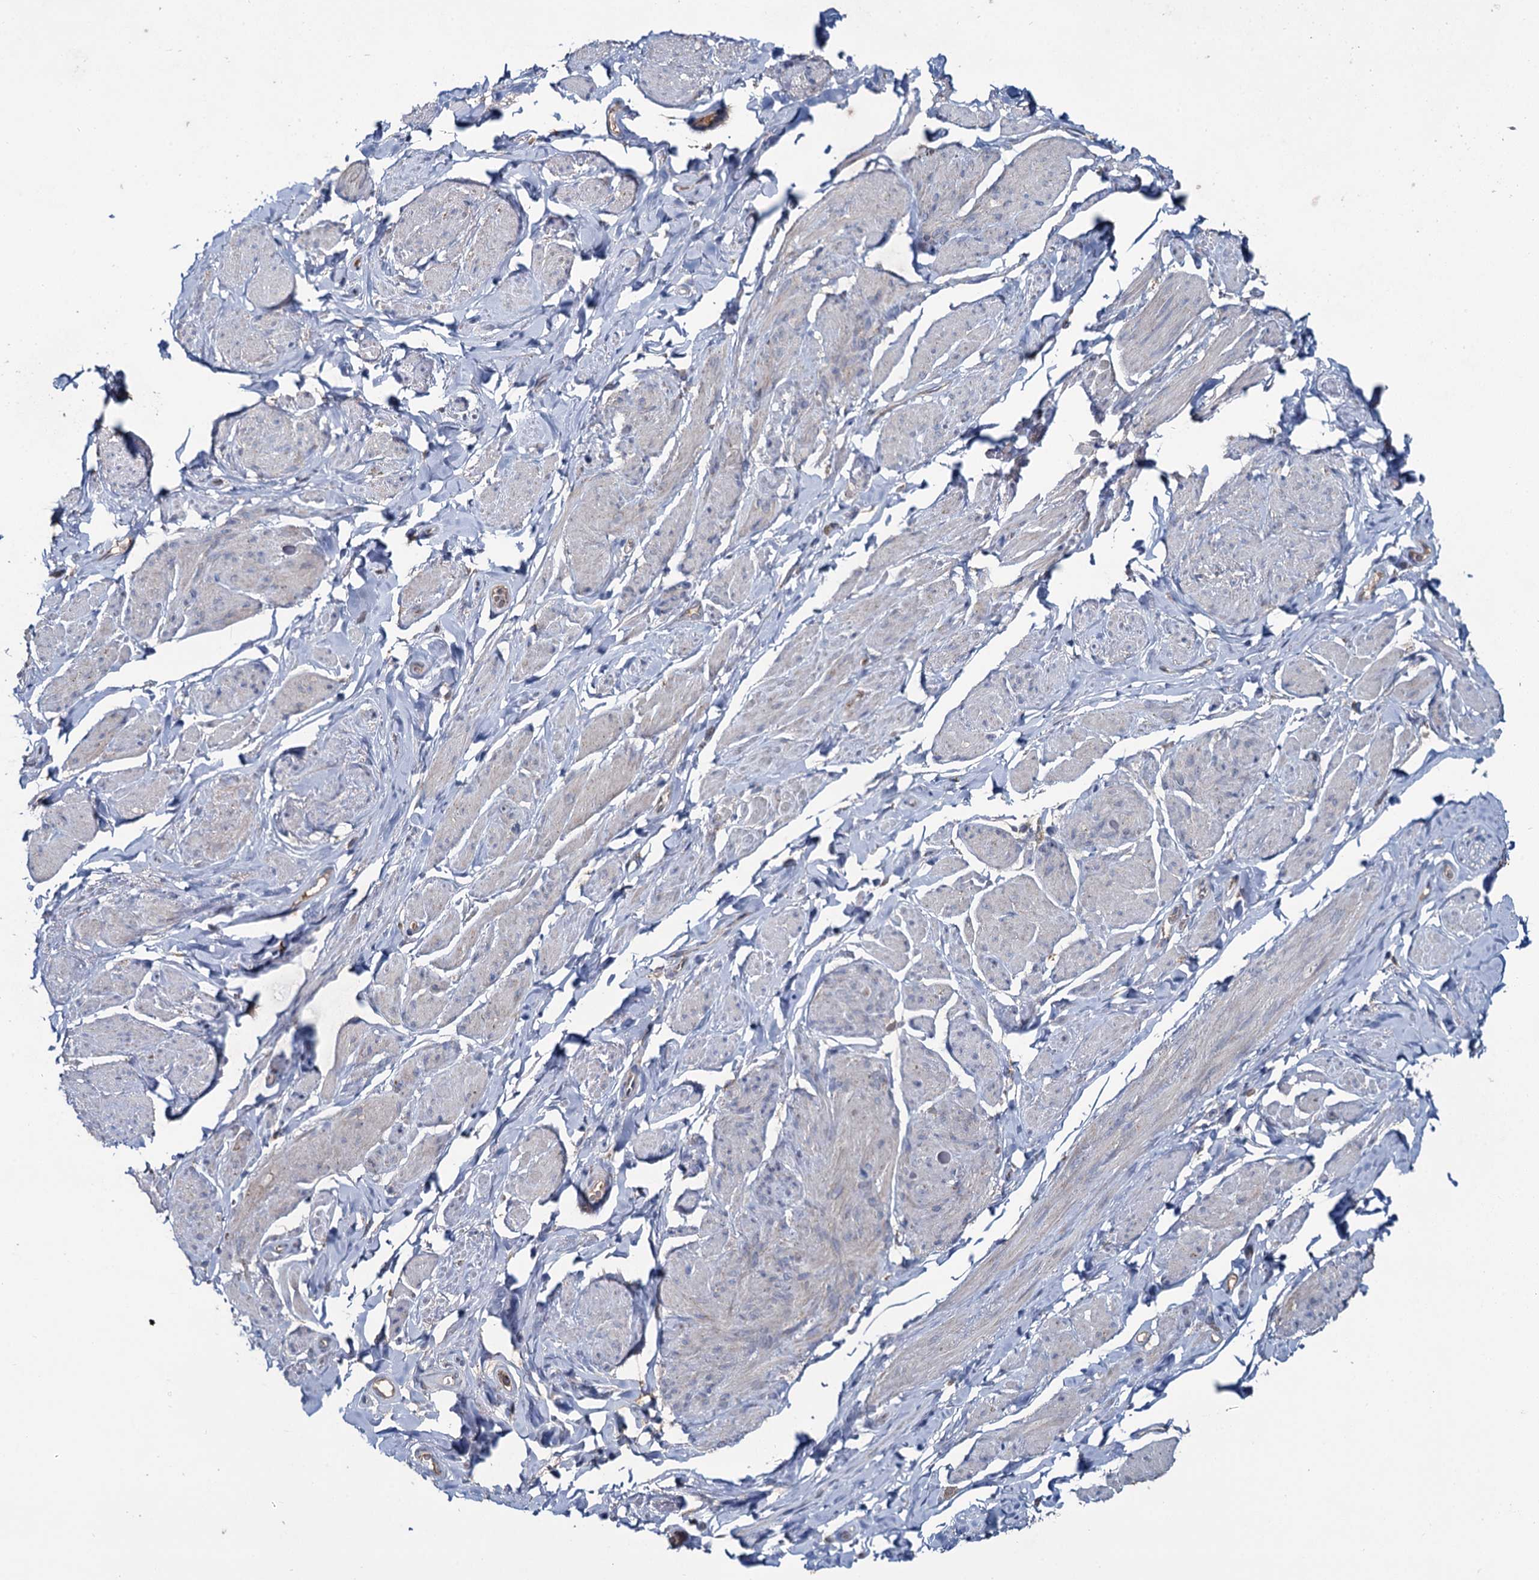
{"staining": {"intensity": "negative", "quantity": "none", "location": "none"}, "tissue": "smooth muscle", "cell_type": "Smooth muscle cells", "image_type": "normal", "snomed": [{"axis": "morphology", "description": "Normal tissue, NOS"}, {"axis": "topography", "description": "Smooth muscle"}, {"axis": "topography", "description": "Peripheral nerve tissue"}], "caption": "Smooth muscle cells show no significant protein positivity in normal smooth muscle.", "gene": "METTL4", "patient": {"sex": "male", "age": 69}}